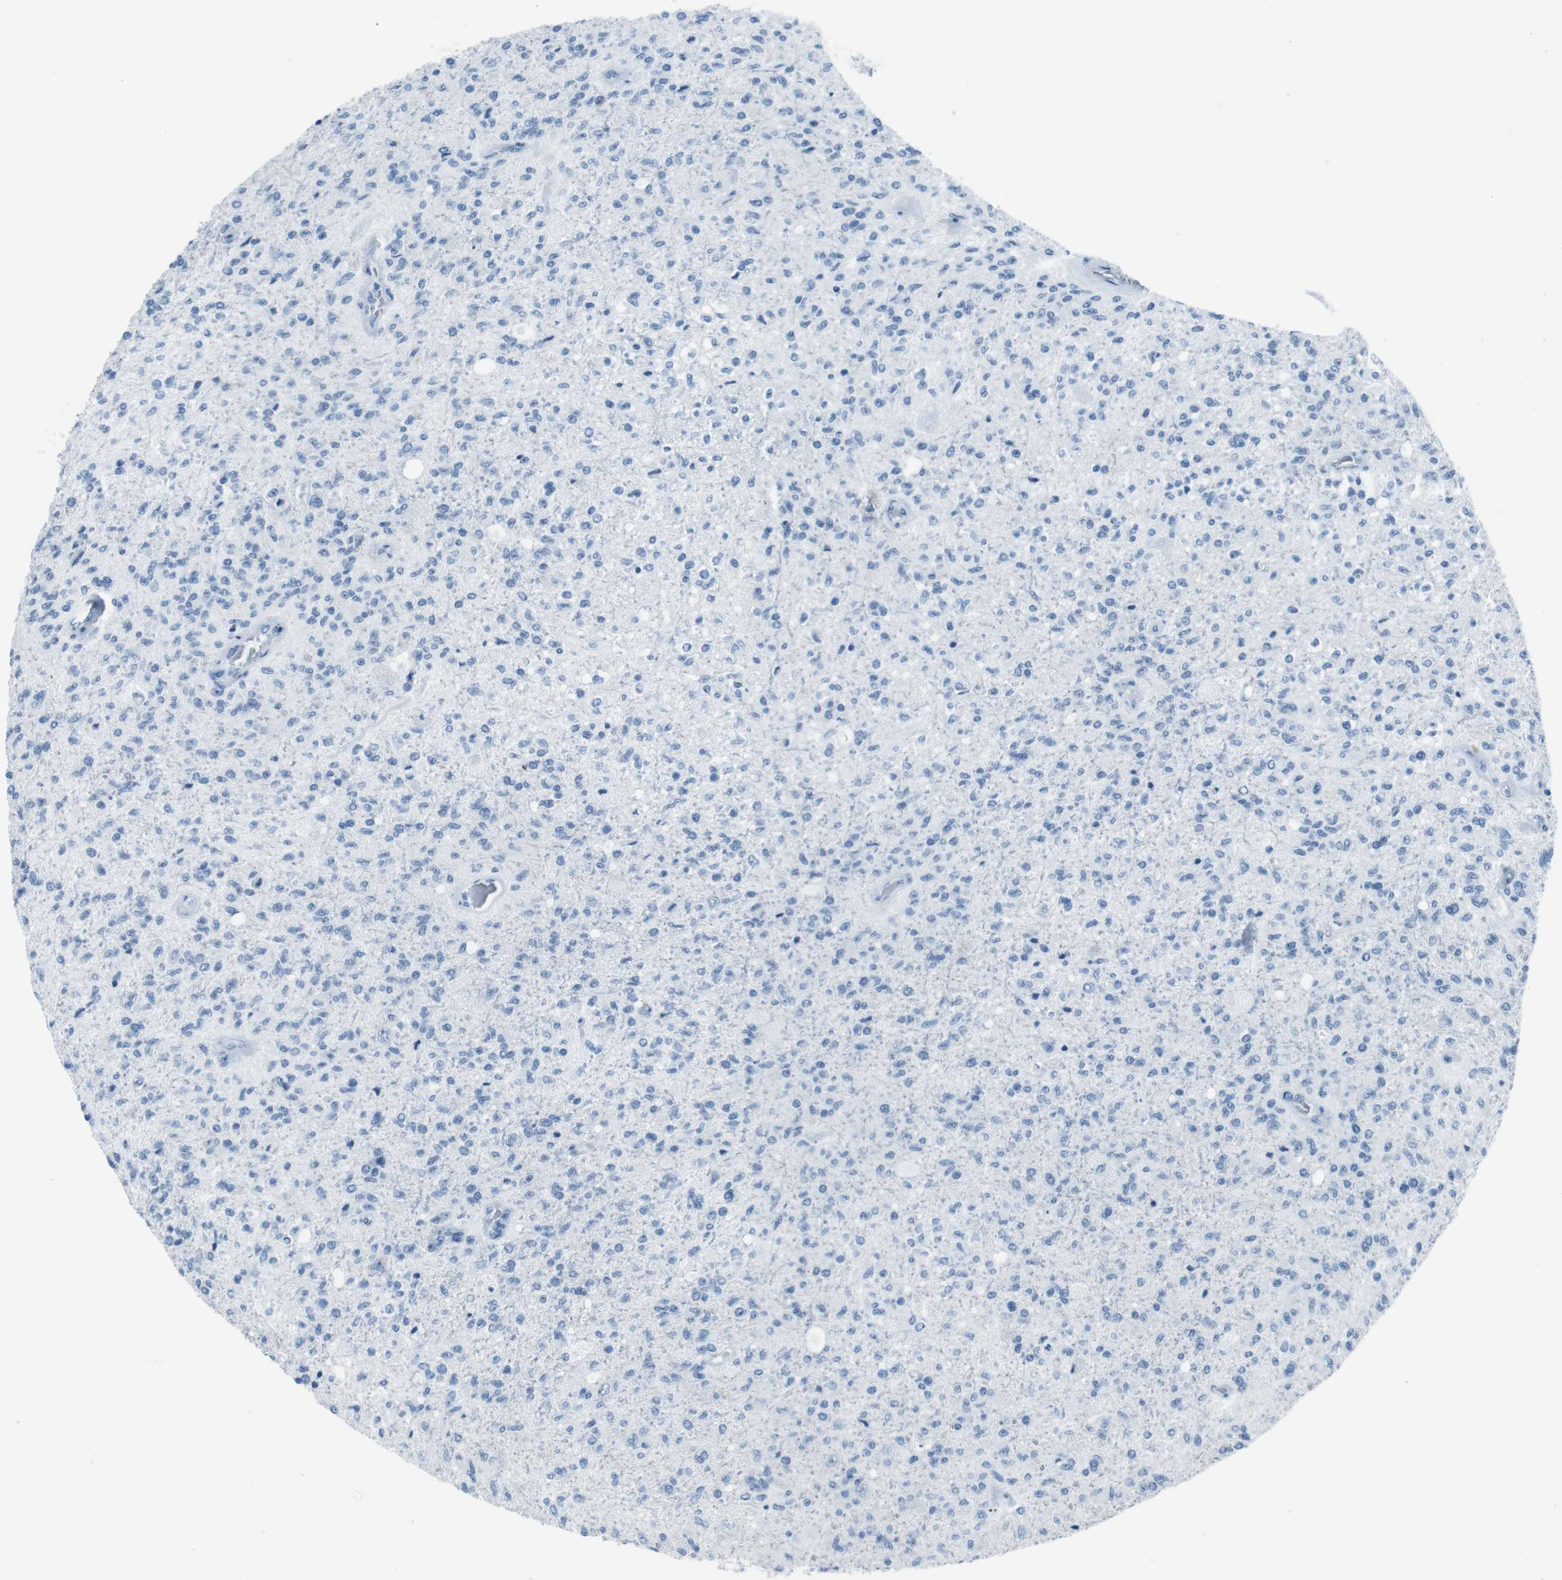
{"staining": {"intensity": "negative", "quantity": "none", "location": "none"}, "tissue": "glioma", "cell_type": "Tumor cells", "image_type": "cancer", "snomed": [{"axis": "morphology", "description": "Normal tissue, NOS"}, {"axis": "morphology", "description": "Glioma, malignant, High grade"}, {"axis": "topography", "description": "Cerebral cortex"}], "caption": "Protein analysis of malignant glioma (high-grade) reveals no significant positivity in tumor cells.", "gene": "TMEM207", "patient": {"sex": "male", "age": 77}}